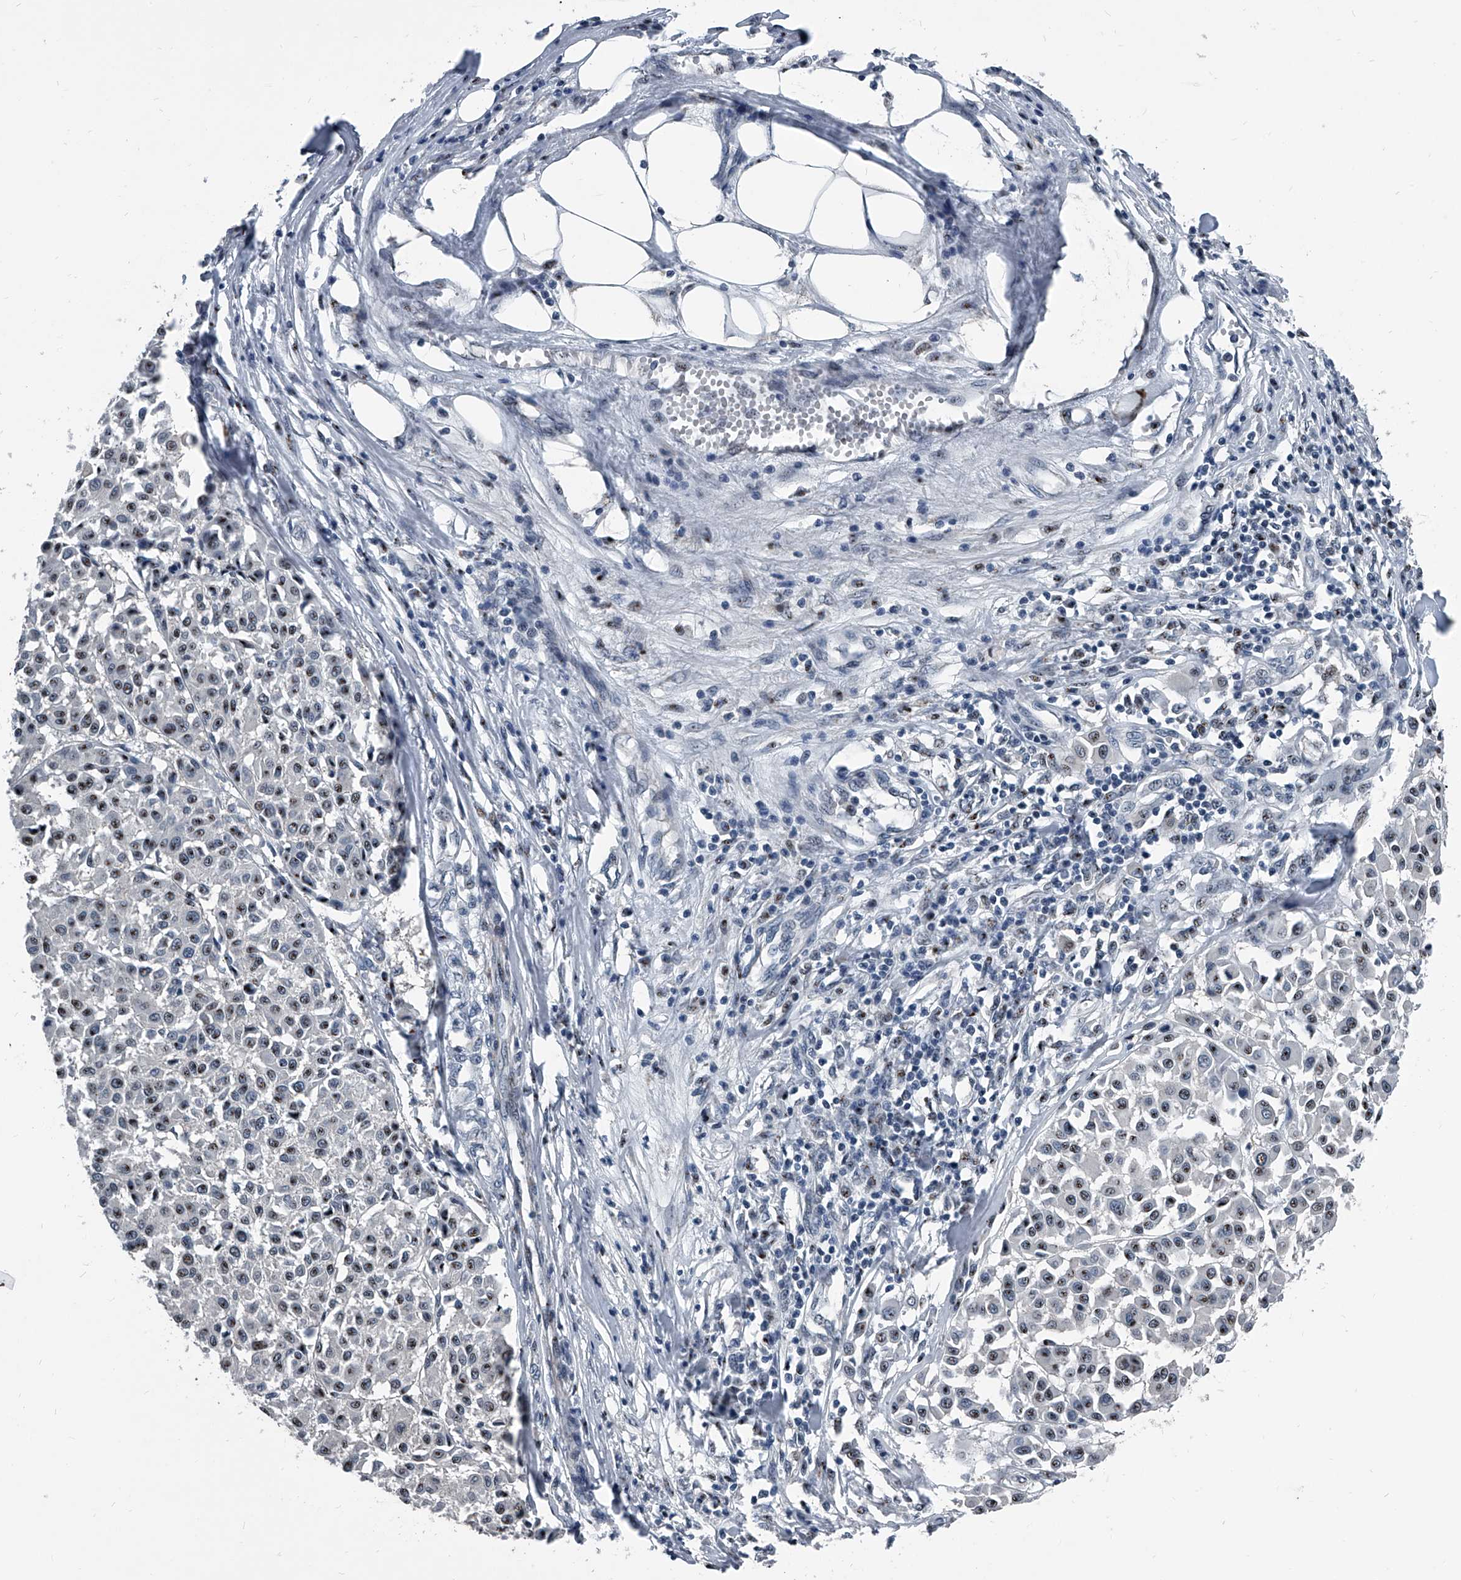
{"staining": {"intensity": "moderate", "quantity": ">75%", "location": "nuclear"}, "tissue": "melanoma", "cell_type": "Tumor cells", "image_type": "cancer", "snomed": [{"axis": "morphology", "description": "Malignant melanoma, Metastatic site"}, {"axis": "topography", "description": "Soft tissue"}], "caption": "Immunohistochemistry histopathology image of neoplastic tissue: human malignant melanoma (metastatic site) stained using immunohistochemistry (IHC) displays medium levels of moderate protein expression localized specifically in the nuclear of tumor cells, appearing as a nuclear brown color.", "gene": "MEN1", "patient": {"sex": "male", "age": 41}}